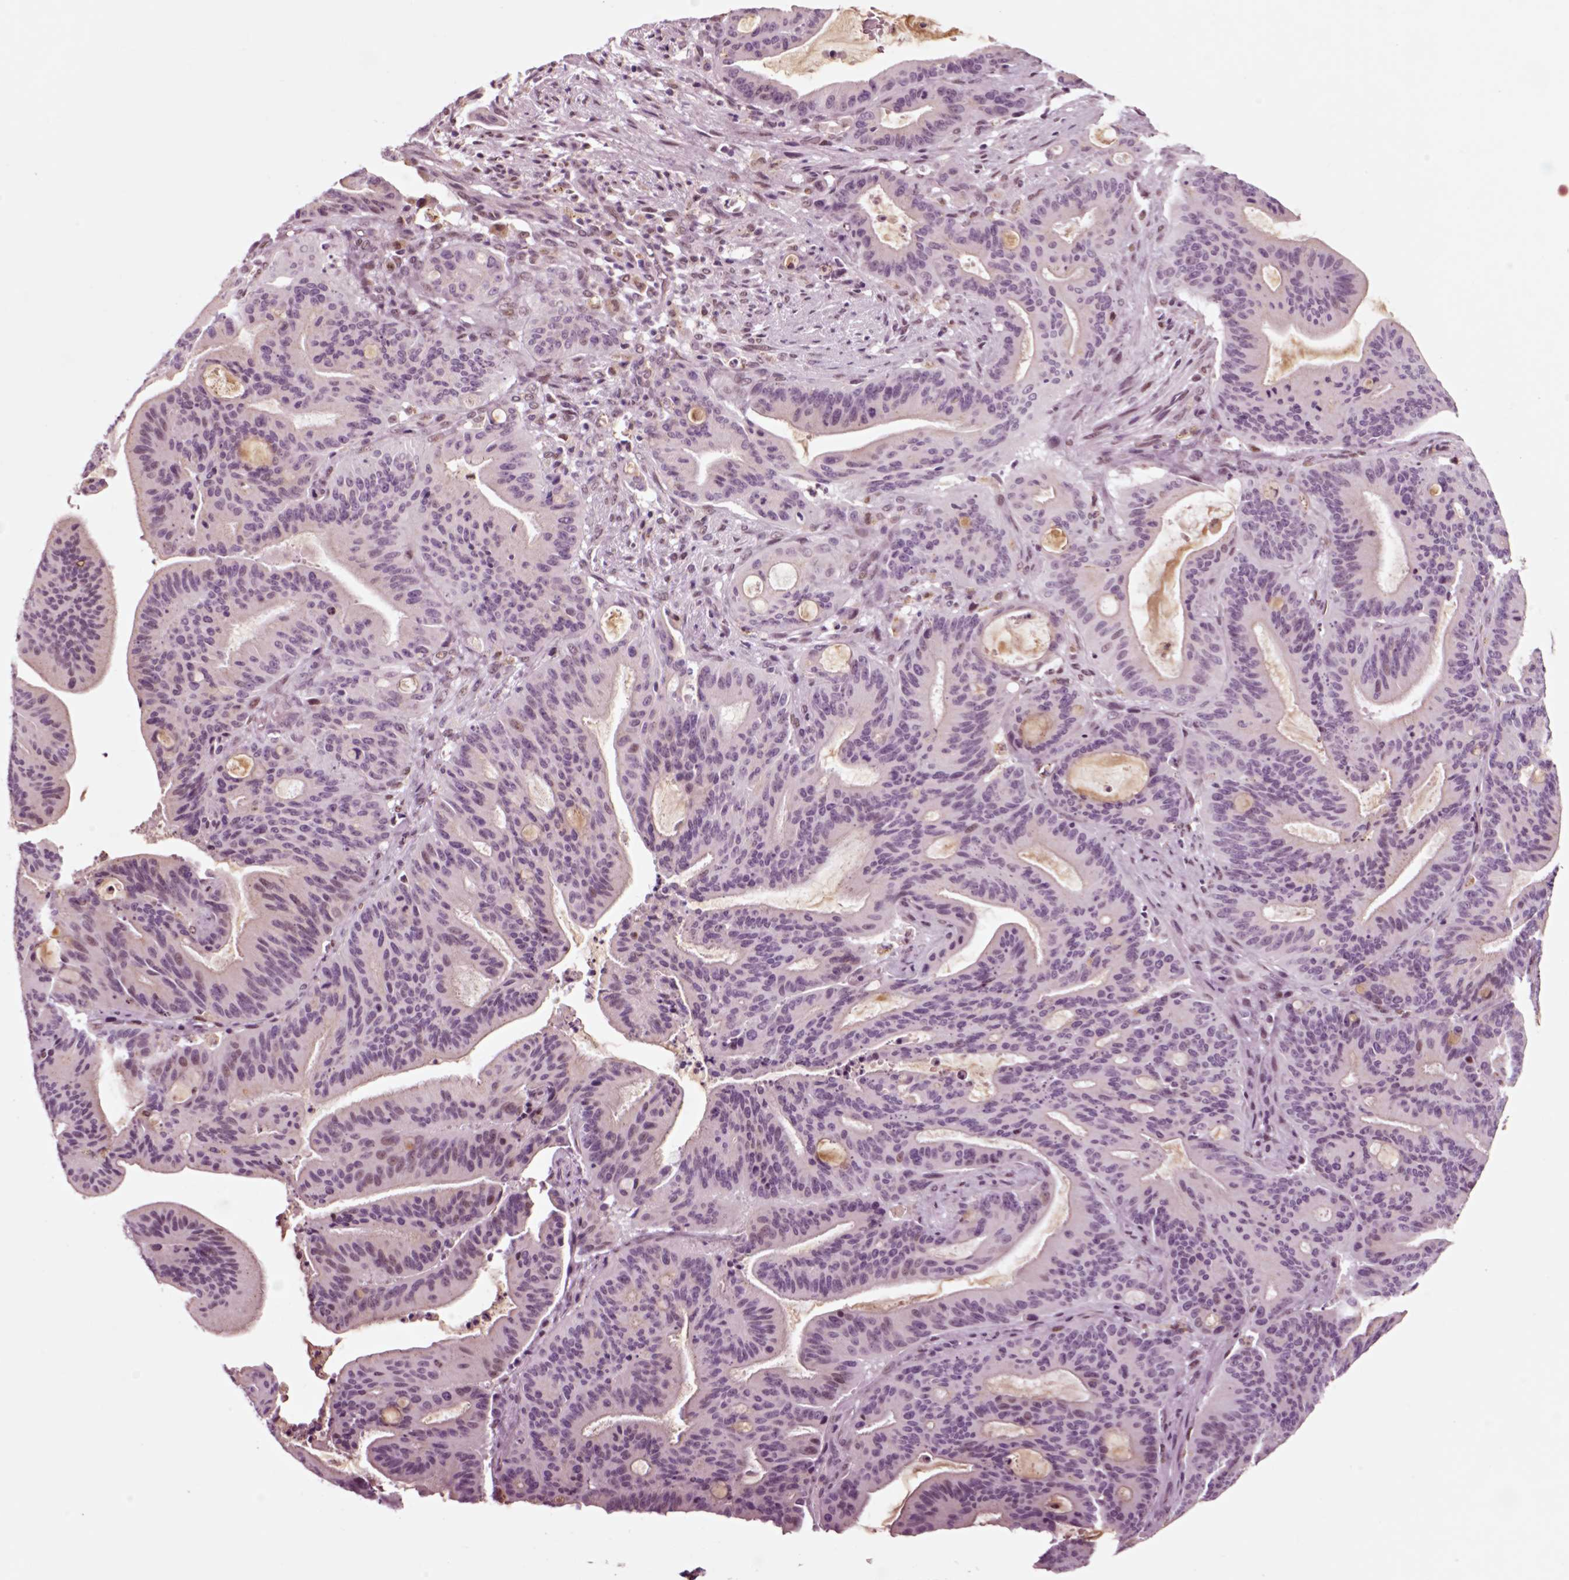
{"staining": {"intensity": "negative", "quantity": "none", "location": "none"}, "tissue": "liver cancer", "cell_type": "Tumor cells", "image_type": "cancer", "snomed": [{"axis": "morphology", "description": "Cholangiocarcinoma"}, {"axis": "topography", "description": "Liver"}], "caption": "Tumor cells are negative for brown protein staining in cholangiocarcinoma (liver).", "gene": "CHGB", "patient": {"sex": "female", "age": 73}}